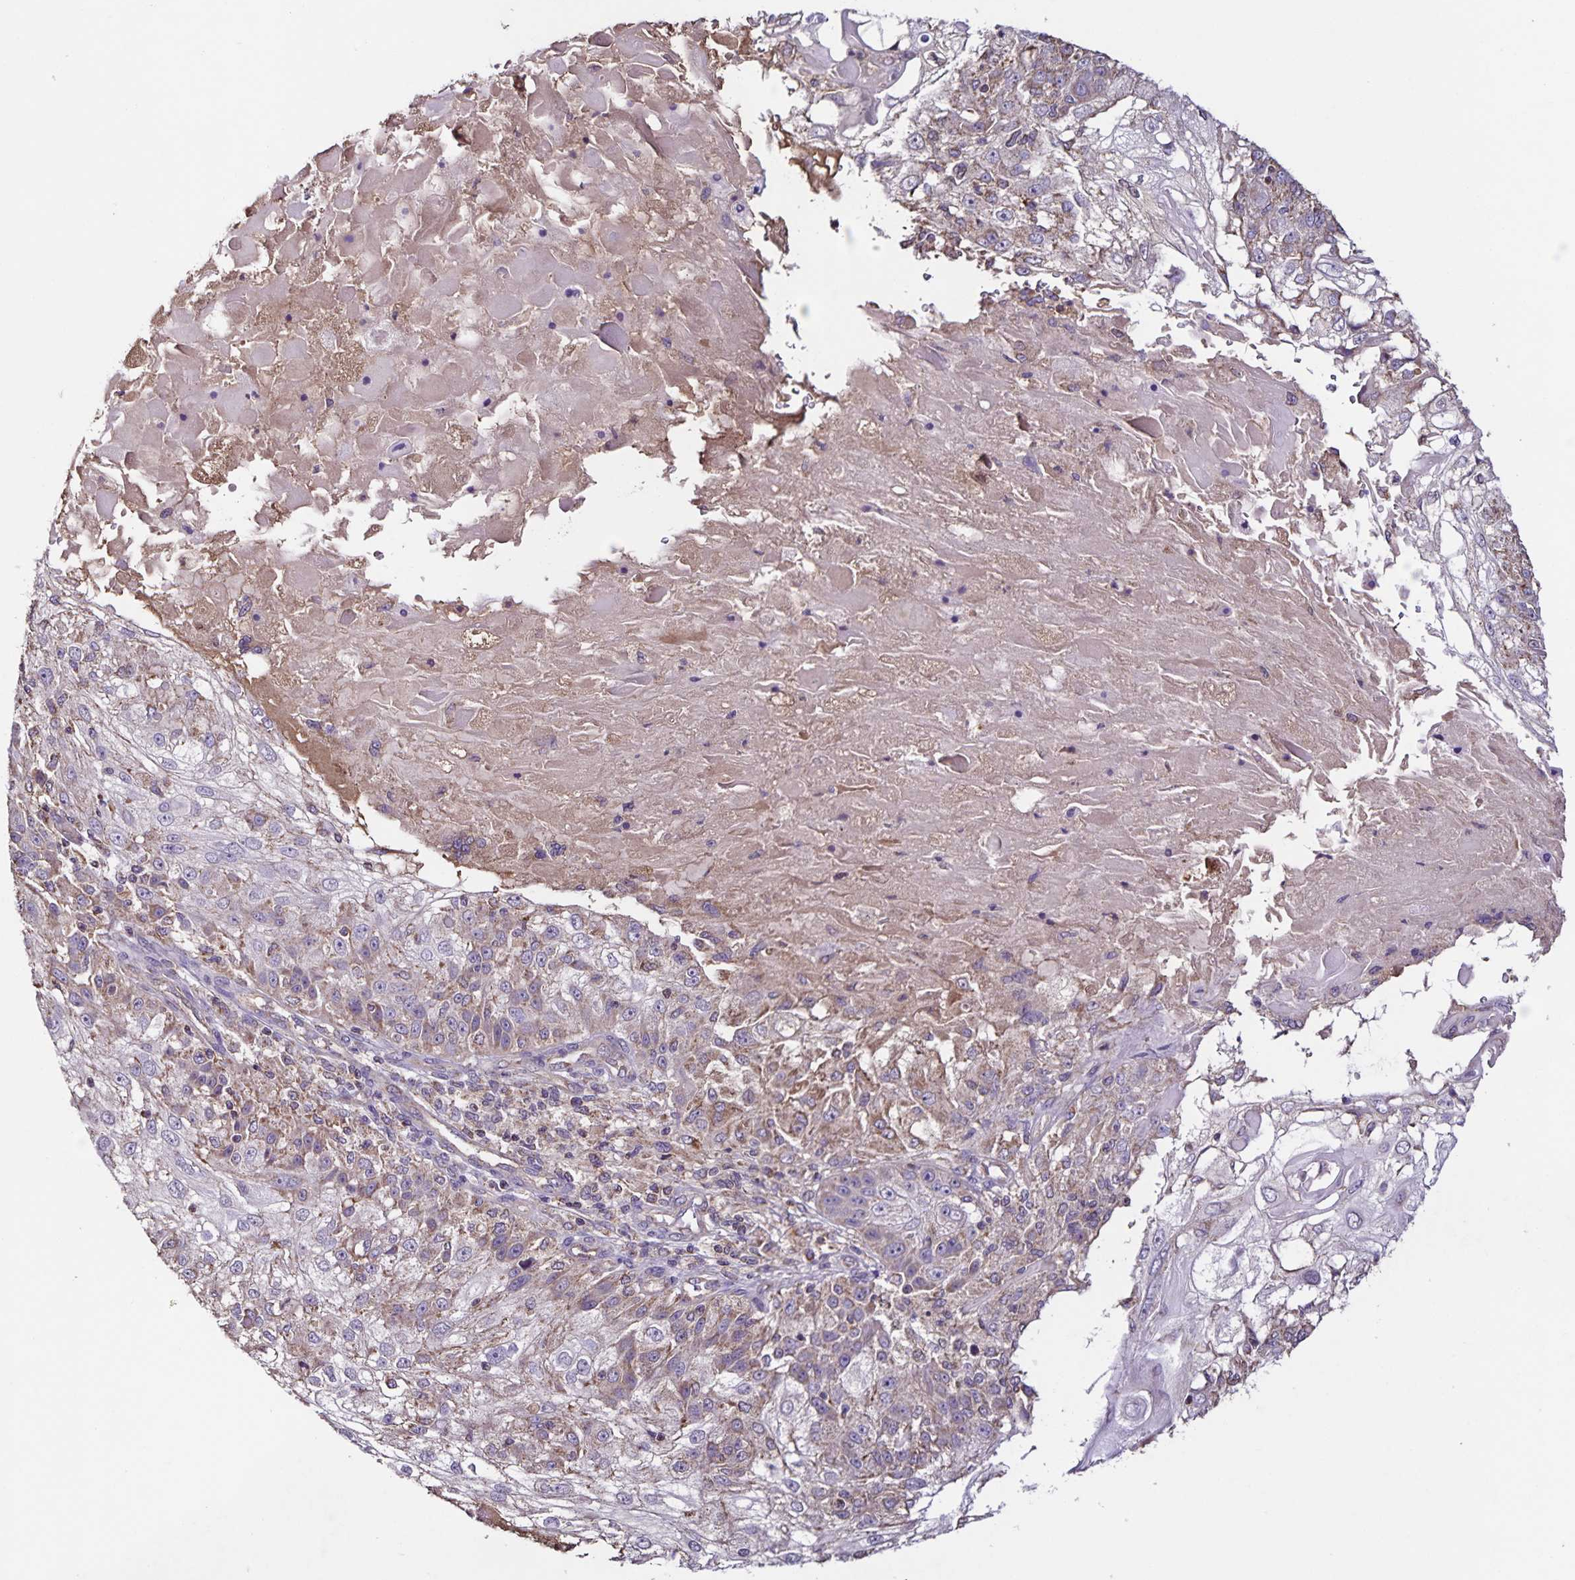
{"staining": {"intensity": "weak", "quantity": "25%-75%", "location": "cytoplasmic/membranous"}, "tissue": "skin cancer", "cell_type": "Tumor cells", "image_type": "cancer", "snomed": [{"axis": "morphology", "description": "Normal tissue, NOS"}, {"axis": "morphology", "description": "Squamous cell carcinoma, NOS"}, {"axis": "topography", "description": "Skin"}], "caption": "The immunohistochemical stain highlights weak cytoplasmic/membranous staining in tumor cells of squamous cell carcinoma (skin) tissue.", "gene": "MAN1A1", "patient": {"sex": "female", "age": 83}}